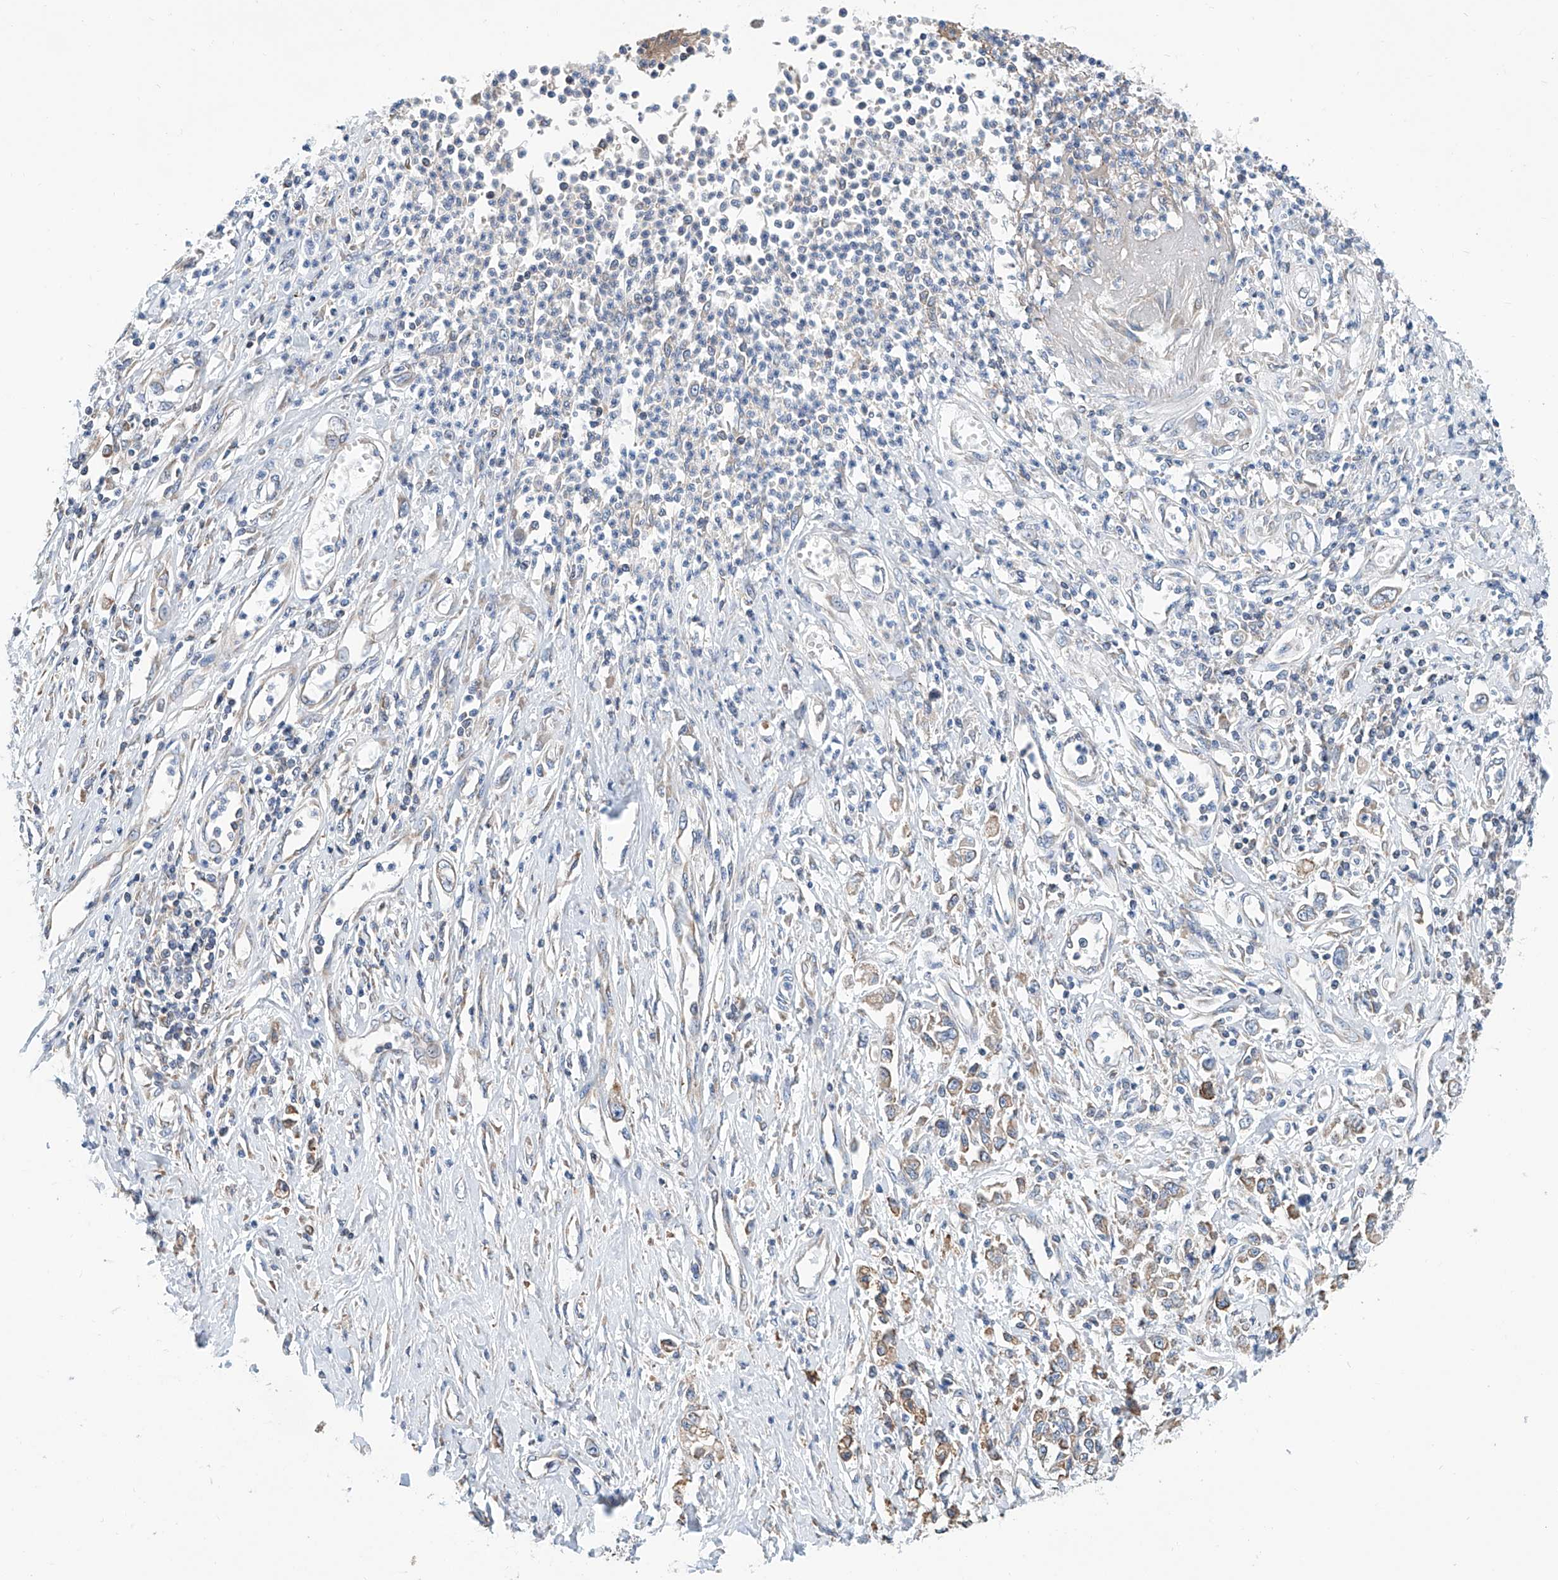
{"staining": {"intensity": "moderate", "quantity": "25%-75%", "location": "cytoplasmic/membranous"}, "tissue": "stomach cancer", "cell_type": "Tumor cells", "image_type": "cancer", "snomed": [{"axis": "morphology", "description": "Adenocarcinoma, NOS"}, {"axis": "topography", "description": "Stomach"}], "caption": "Human stomach cancer (adenocarcinoma) stained with a protein marker shows moderate staining in tumor cells.", "gene": "MAD2L1", "patient": {"sex": "female", "age": 76}}